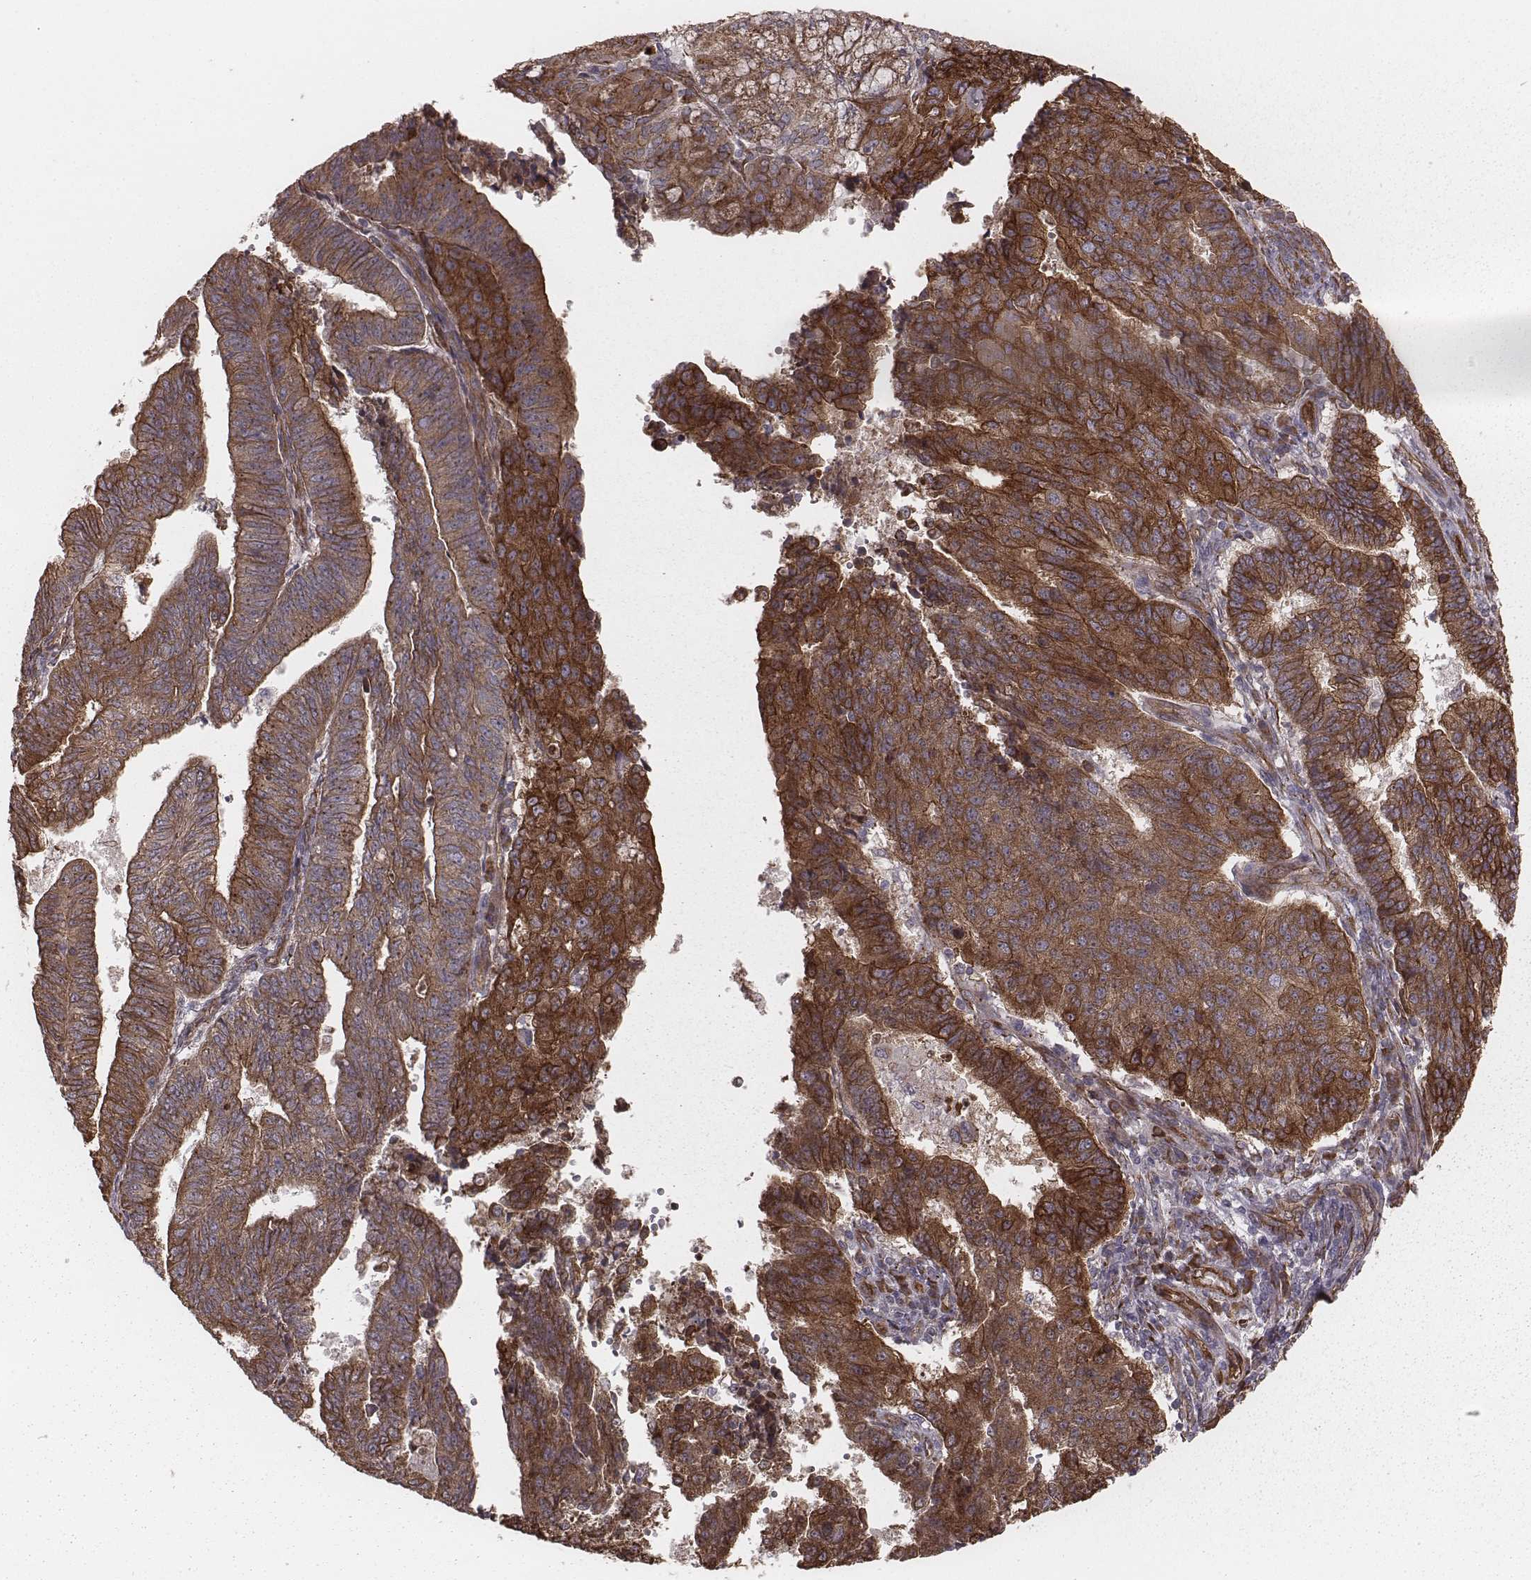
{"staining": {"intensity": "strong", "quantity": ">75%", "location": "cytoplasmic/membranous"}, "tissue": "endometrial cancer", "cell_type": "Tumor cells", "image_type": "cancer", "snomed": [{"axis": "morphology", "description": "Adenocarcinoma, NOS"}, {"axis": "topography", "description": "Endometrium"}], "caption": "Endometrial adenocarcinoma stained for a protein demonstrates strong cytoplasmic/membranous positivity in tumor cells. (brown staining indicates protein expression, while blue staining denotes nuclei).", "gene": "PALMD", "patient": {"sex": "female", "age": 82}}